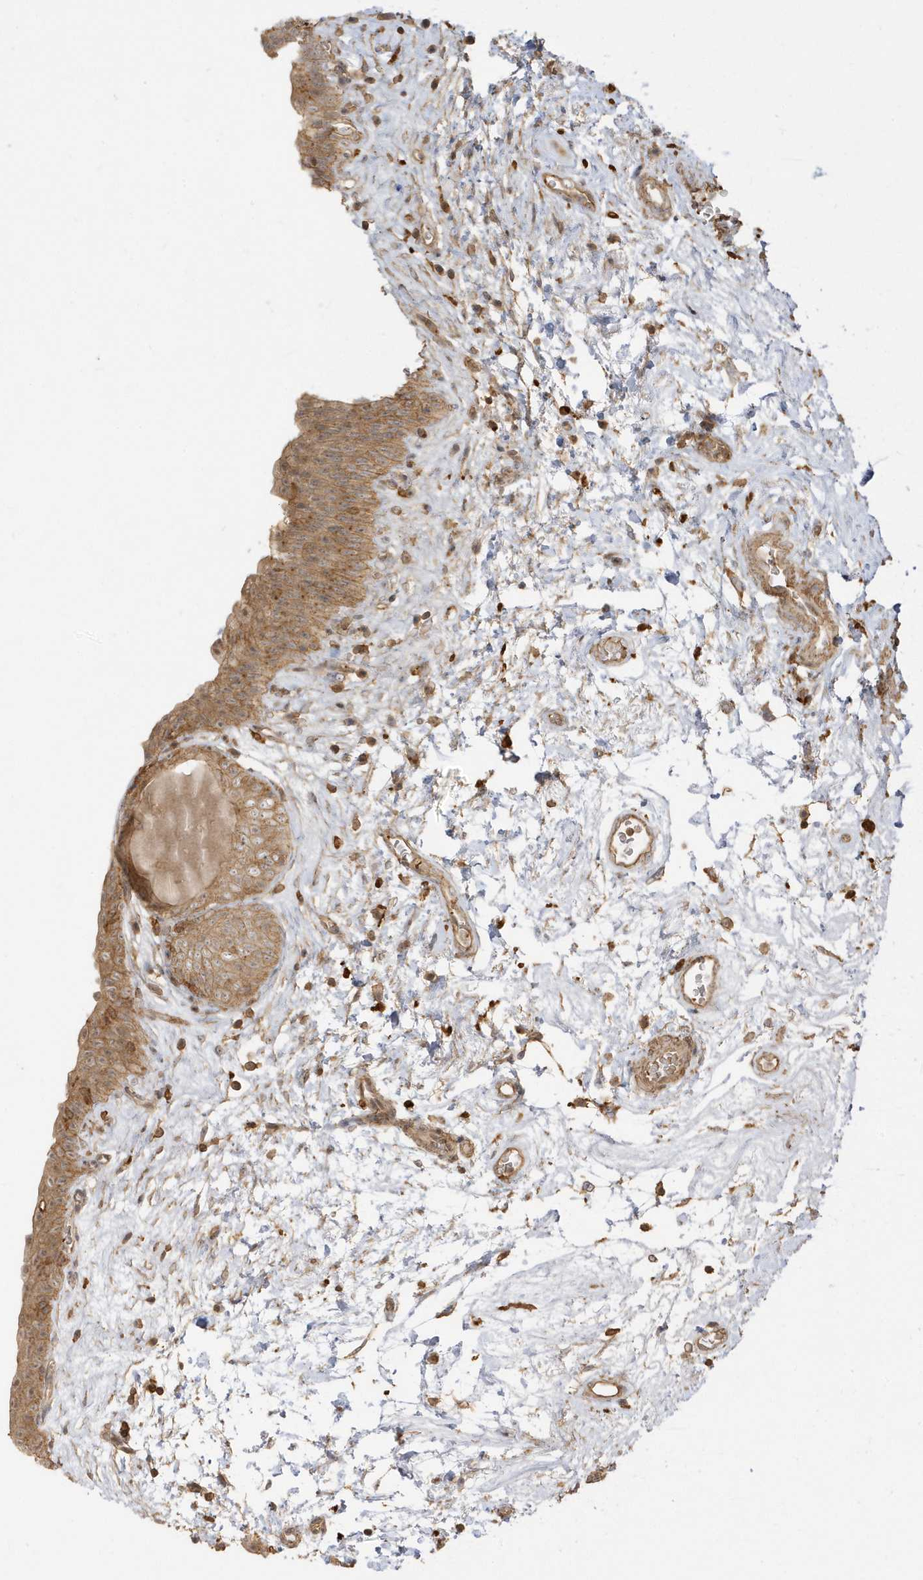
{"staining": {"intensity": "moderate", "quantity": ">75%", "location": "cytoplasmic/membranous,nuclear"}, "tissue": "urinary bladder", "cell_type": "Urothelial cells", "image_type": "normal", "snomed": [{"axis": "morphology", "description": "Normal tissue, NOS"}, {"axis": "topography", "description": "Urinary bladder"}], "caption": "This image reveals immunohistochemistry (IHC) staining of unremarkable human urinary bladder, with medium moderate cytoplasmic/membranous,nuclear expression in approximately >75% of urothelial cells.", "gene": "ZBTB8A", "patient": {"sex": "male", "age": 83}}